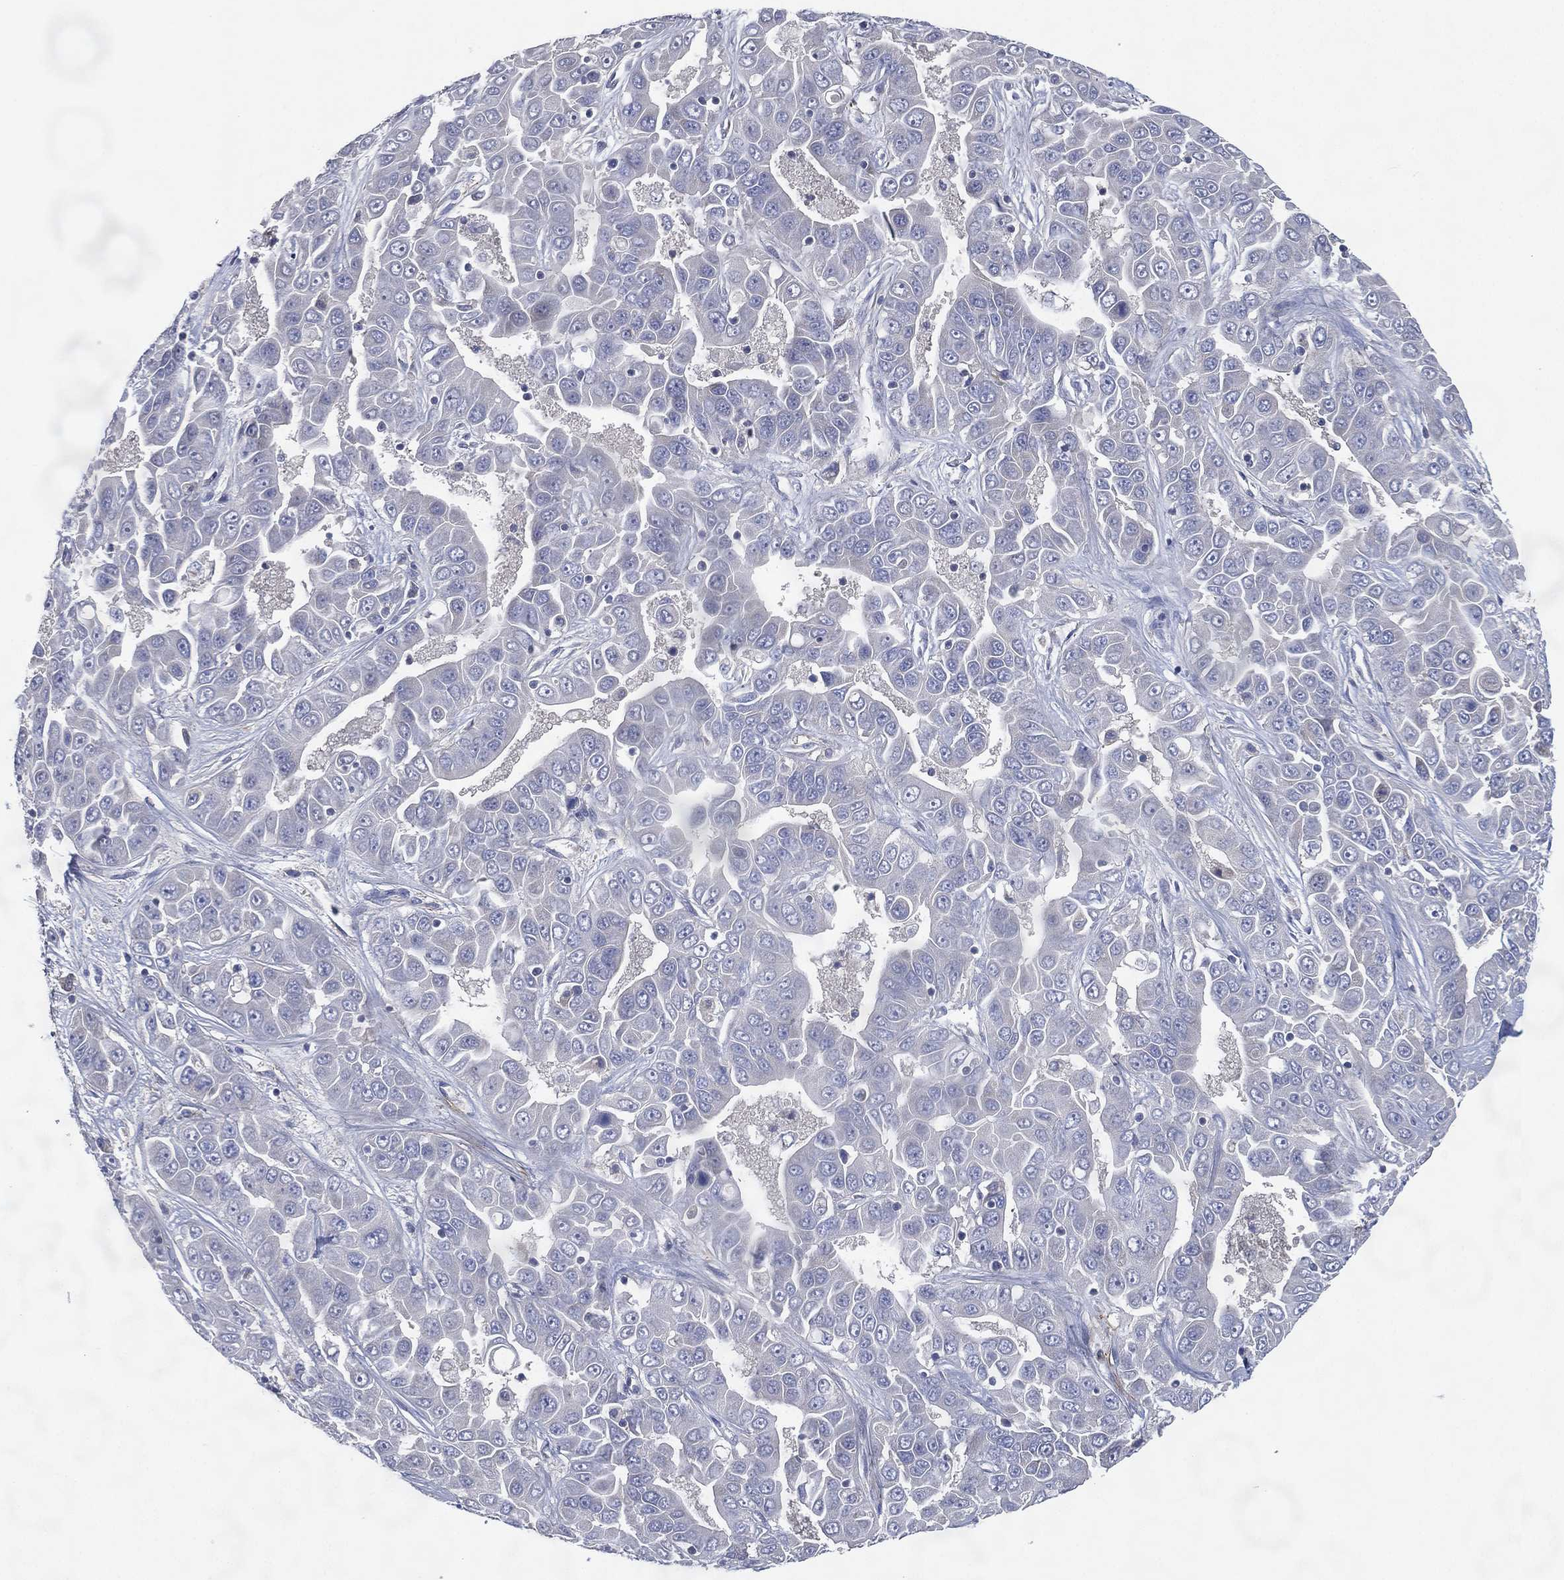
{"staining": {"intensity": "negative", "quantity": "none", "location": "none"}, "tissue": "liver cancer", "cell_type": "Tumor cells", "image_type": "cancer", "snomed": [{"axis": "morphology", "description": "Cholangiocarcinoma"}, {"axis": "topography", "description": "Liver"}], "caption": "Immunohistochemical staining of liver cancer (cholangiocarcinoma) exhibits no significant positivity in tumor cells.", "gene": "ATP8A2", "patient": {"sex": "female", "age": 52}}